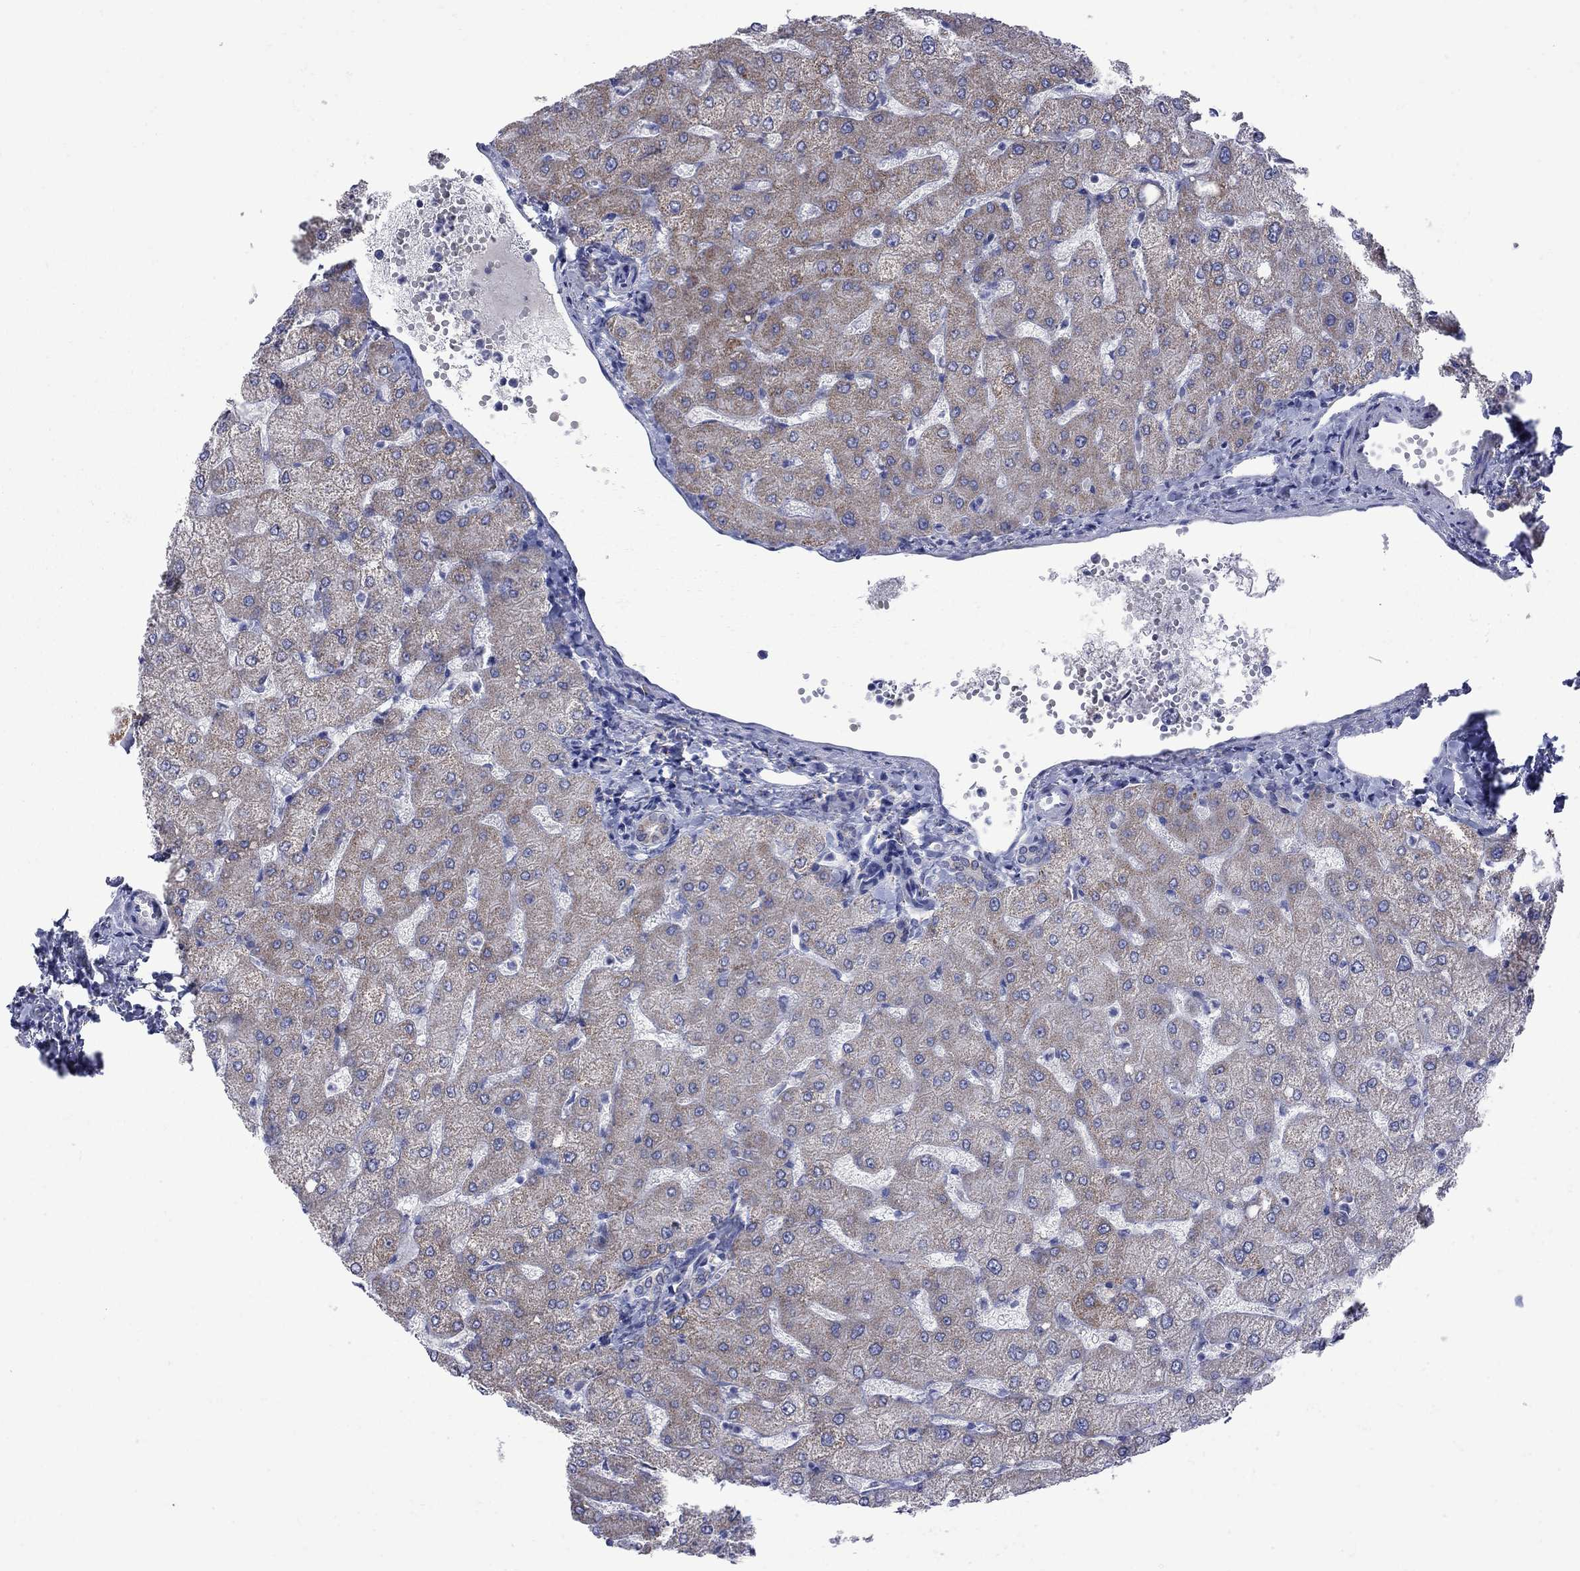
{"staining": {"intensity": "moderate", "quantity": "25%-75%", "location": "cytoplasmic/membranous"}, "tissue": "liver", "cell_type": "Cholangiocytes", "image_type": "normal", "snomed": [{"axis": "morphology", "description": "Normal tissue, NOS"}, {"axis": "topography", "description": "Liver"}], "caption": "A brown stain shows moderate cytoplasmic/membranous positivity of a protein in cholangiocytes of normal human liver. (DAB = brown stain, brightfield microscopy at high magnification).", "gene": "SESTD1", "patient": {"sex": "female", "age": 54}}